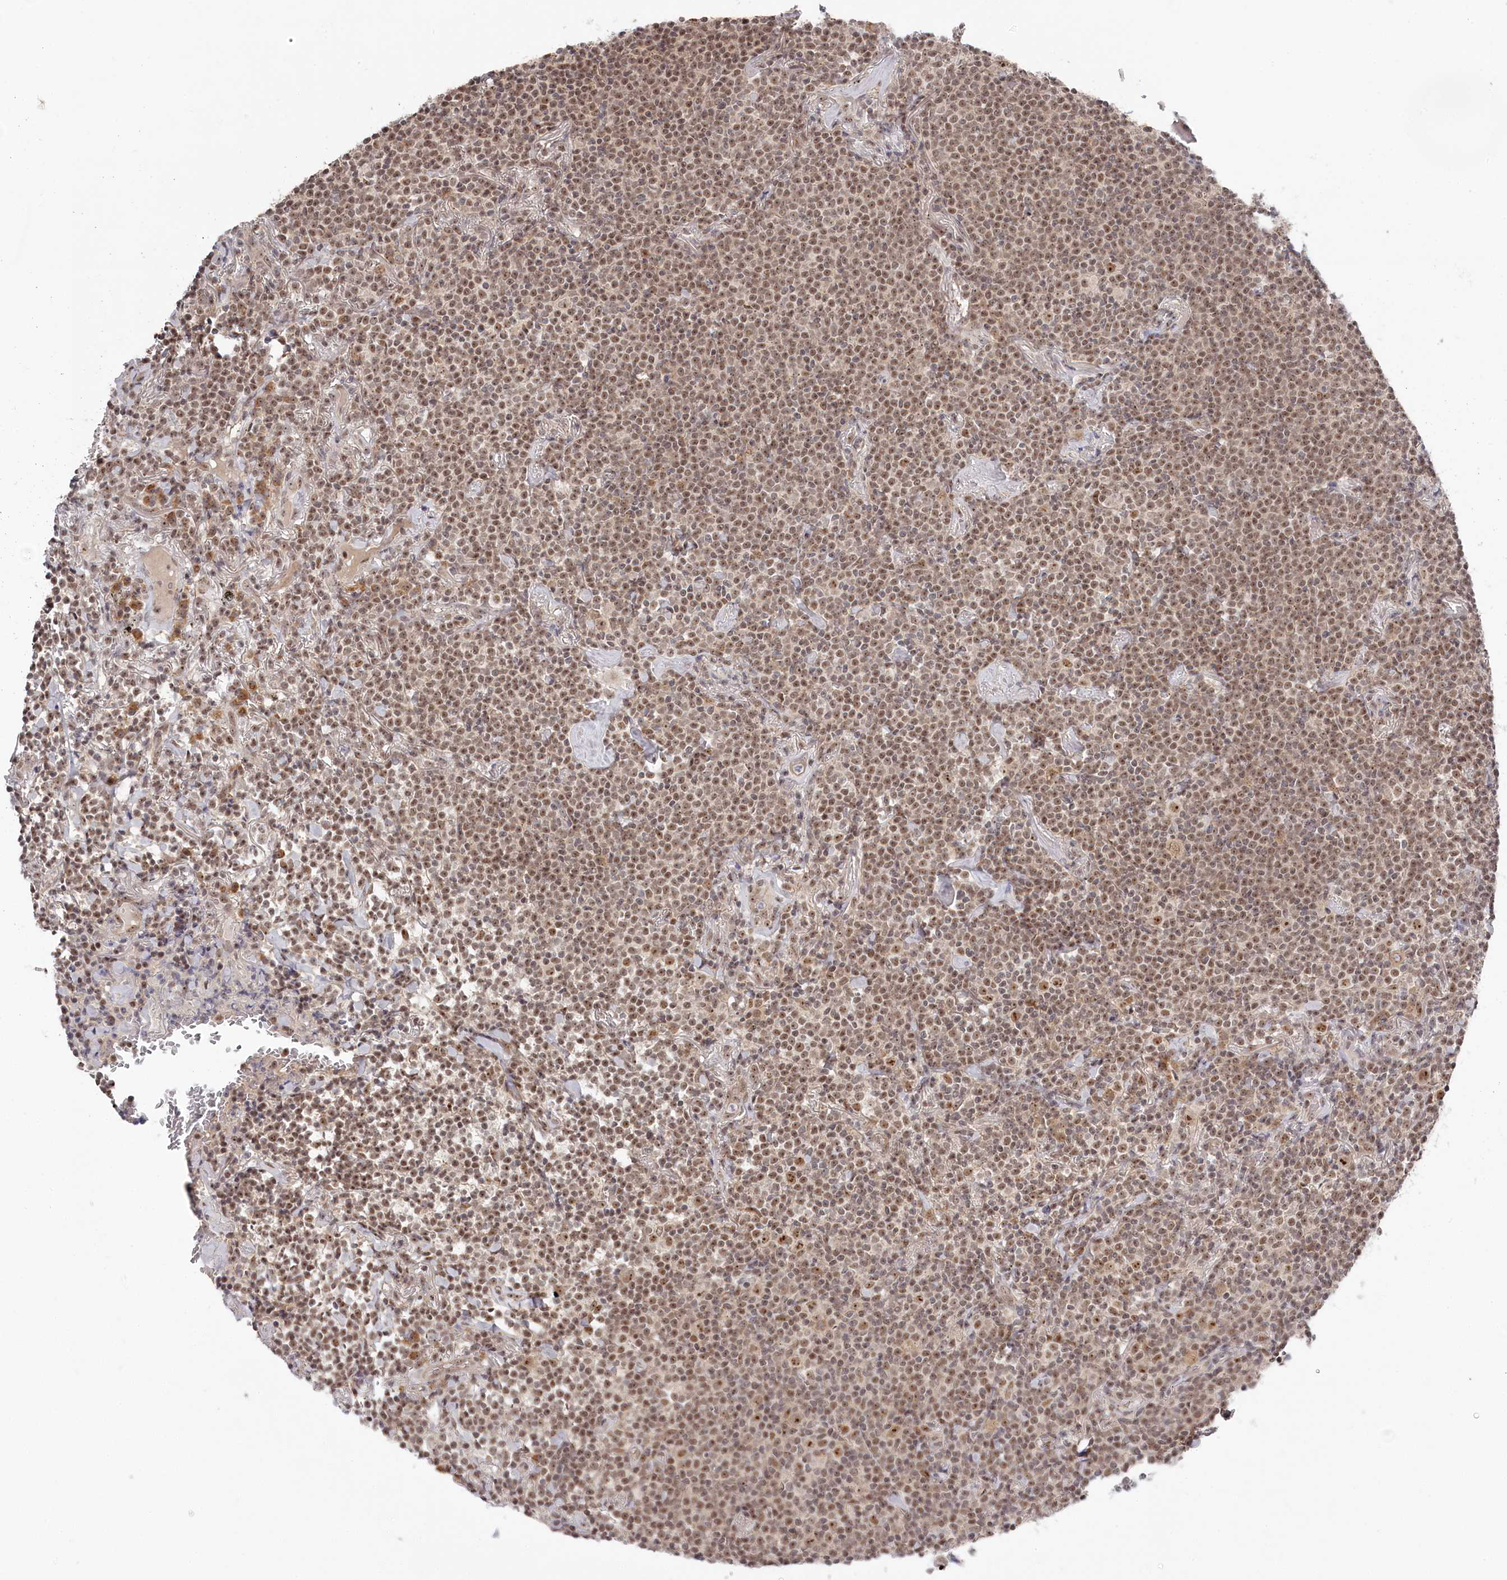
{"staining": {"intensity": "moderate", "quantity": ">75%", "location": "nuclear"}, "tissue": "lymphoma", "cell_type": "Tumor cells", "image_type": "cancer", "snomed": [{"axis": "morphology", "description": "Malignant lymphoma, non-Hodgkin's type, Low grade"}, {"axis": "topography", "description": "Lung"}], "caption": "DAB (3,3'-diaminobenzidine) immunohistochemical staining of lymphoma demonstrates moderate nuclear protein staining in about >75% of tumor cells.", "gene": "EXOSC1", "patient": {"sex": "female", "age": 71}}